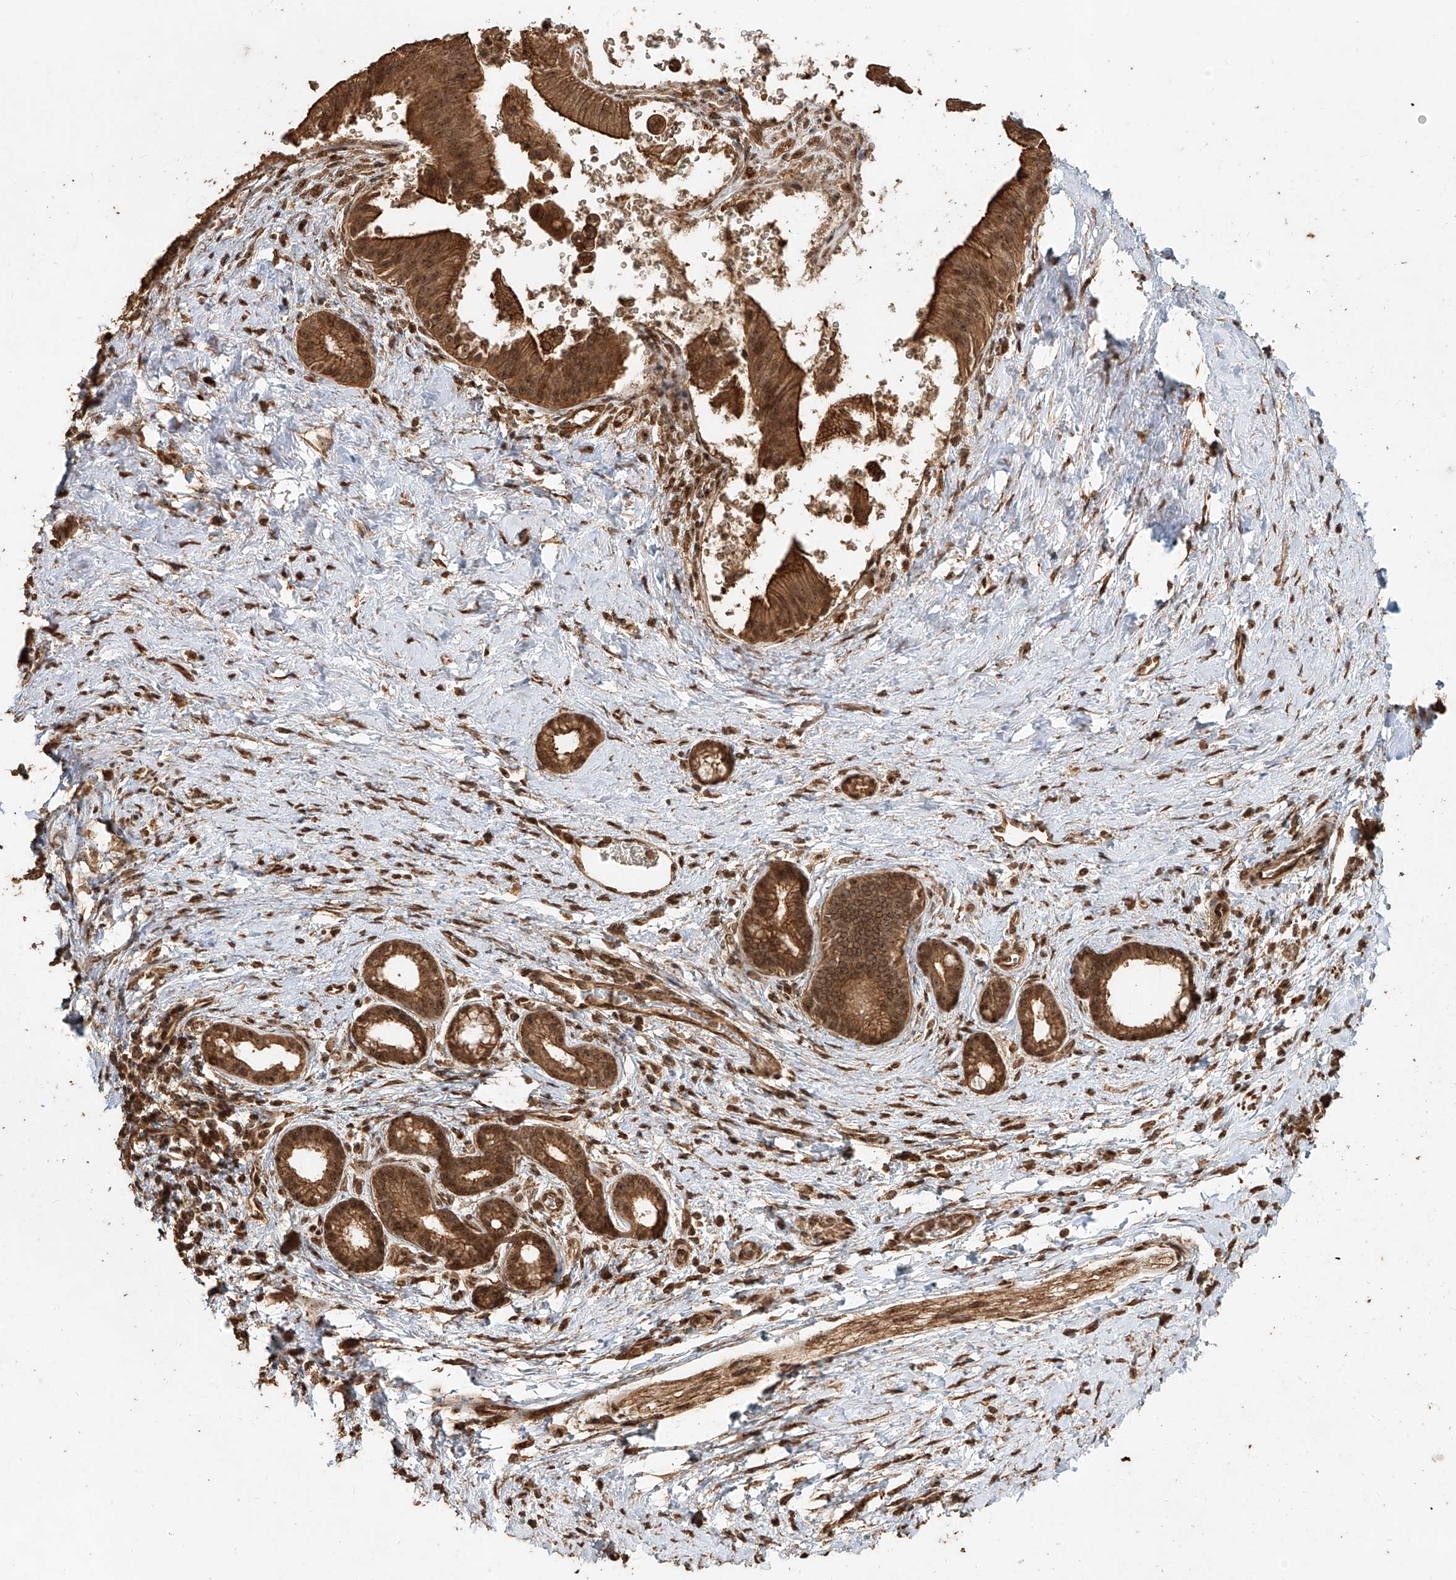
{"staining": {"intensity": "strong", "quantity": ">75%", "location": "cytoplasmic/membranous,nuclear"}, "tissue": "pancreatic cancer", "cell_type": "Tumor cells", "image_type": "cancer", "snomed": [{"axis": "morphology", "description": "Adenocarcinoma, NOS"}, {"axis": "topography", "description": "Pancreas"}], "caption": "Pancreatic adenocarcinoma stained with immunohistochemistry exhibits strong cytoplasmic/membranous and nuclear positivity in approximately >75% of tumor cells. The staining is performed using DAB brown chromogen to label protein expression. The nuclei are counter-stained blue using hematoxylin.", "gene": "ZNF660", "patient": {"sex": "female", "age": 72}}